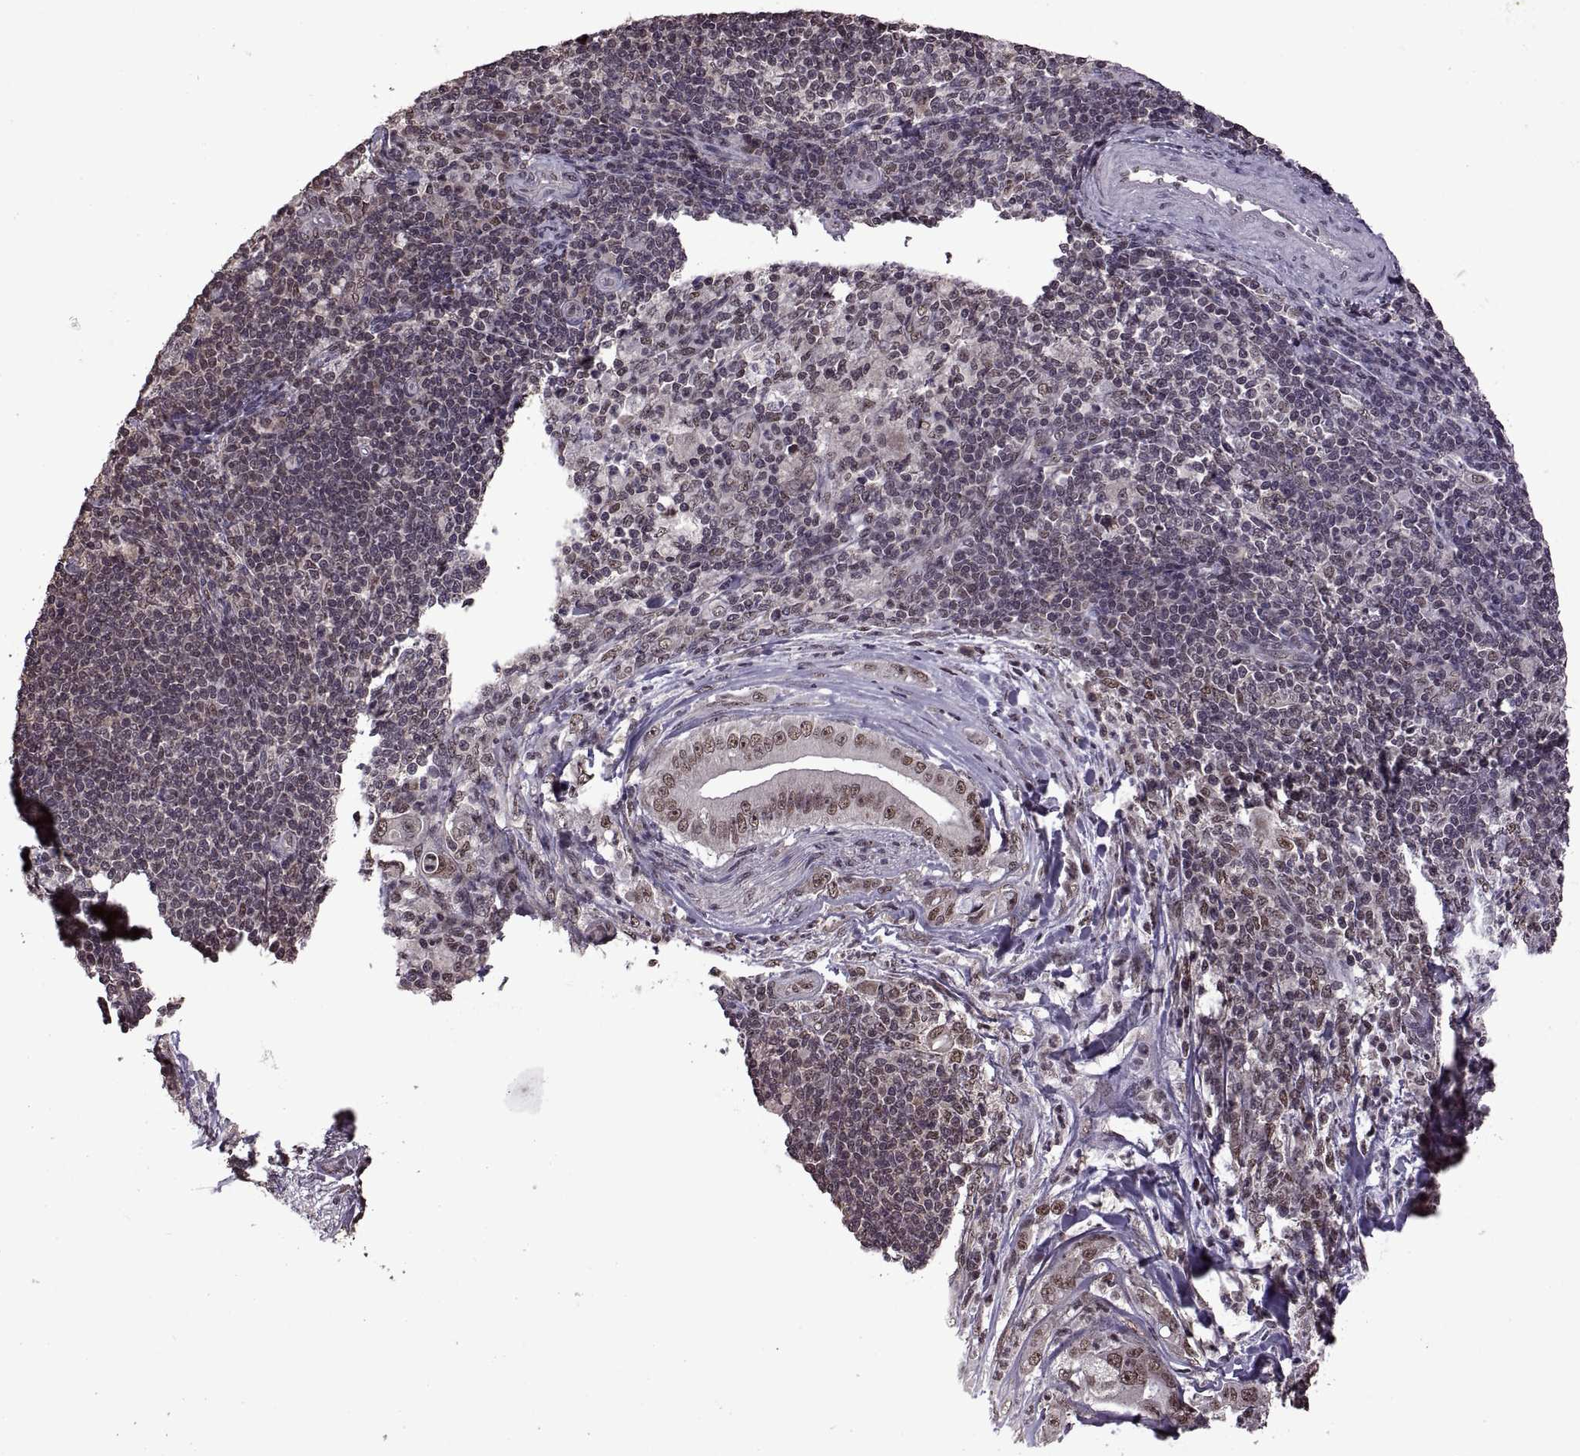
{"staining": {"intensity": "weak", "quantity": ">75%", "location": "nuclear"}, "tissue": "pancreatic cancer", "cell_type": "Tumor cells", "image_type": "cancer", "snomed": [{"axis": "morphology", "description": "Adenocarcinoma, NOS"}, {"axis": "topography", "description": "Pancreas"}], "caption": "Brown immunohistochemical staining in adenocarcinoma (pancreatic) displays weak nuclear expression in approximately >75% of tumor cells.", "gene": "INTS3", "patient": {"sex": "male", "age": 71}}